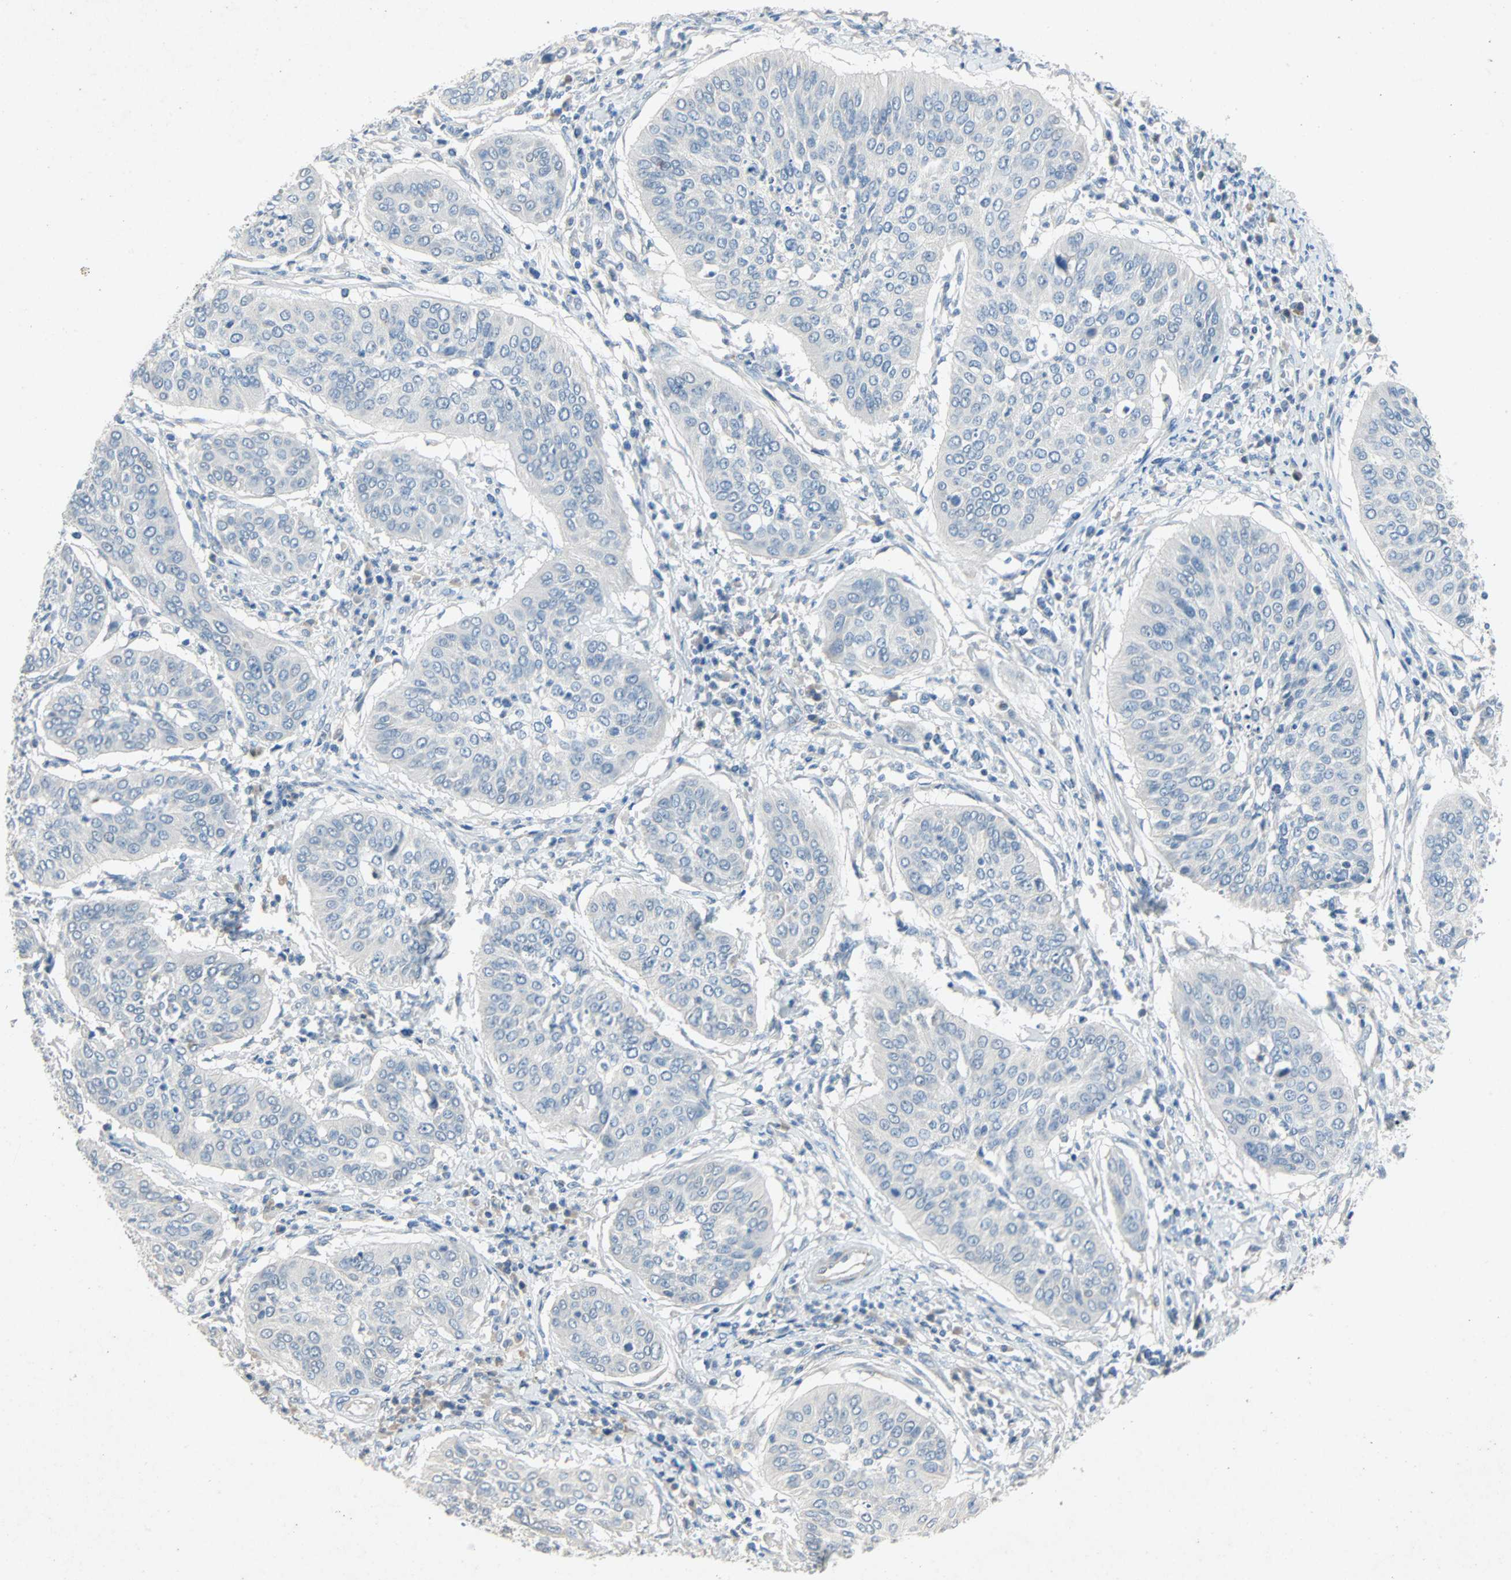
{"staining": {"intensity": "negative", "quantity": "none", "location": "none"}, "tissue": "cervical cancer", "cell_type": "Tumor cells", "image_type": "cancer", "snomed": [{"axis": "morphology", "description": "Normal tissue, NOS"}, {"axis": "morphology", "description": "Squamous cell carcinoma, NOS"}, {"axis": "topography", "description": "Cervix"}], "caption": "An immunohistochemistry photomicrograph of cervical cancer is shown. There is no staining in tumor cells of cervical cancer.", "gene": "PCDHB2", "patient": {"sex": "female", "age": 39}}